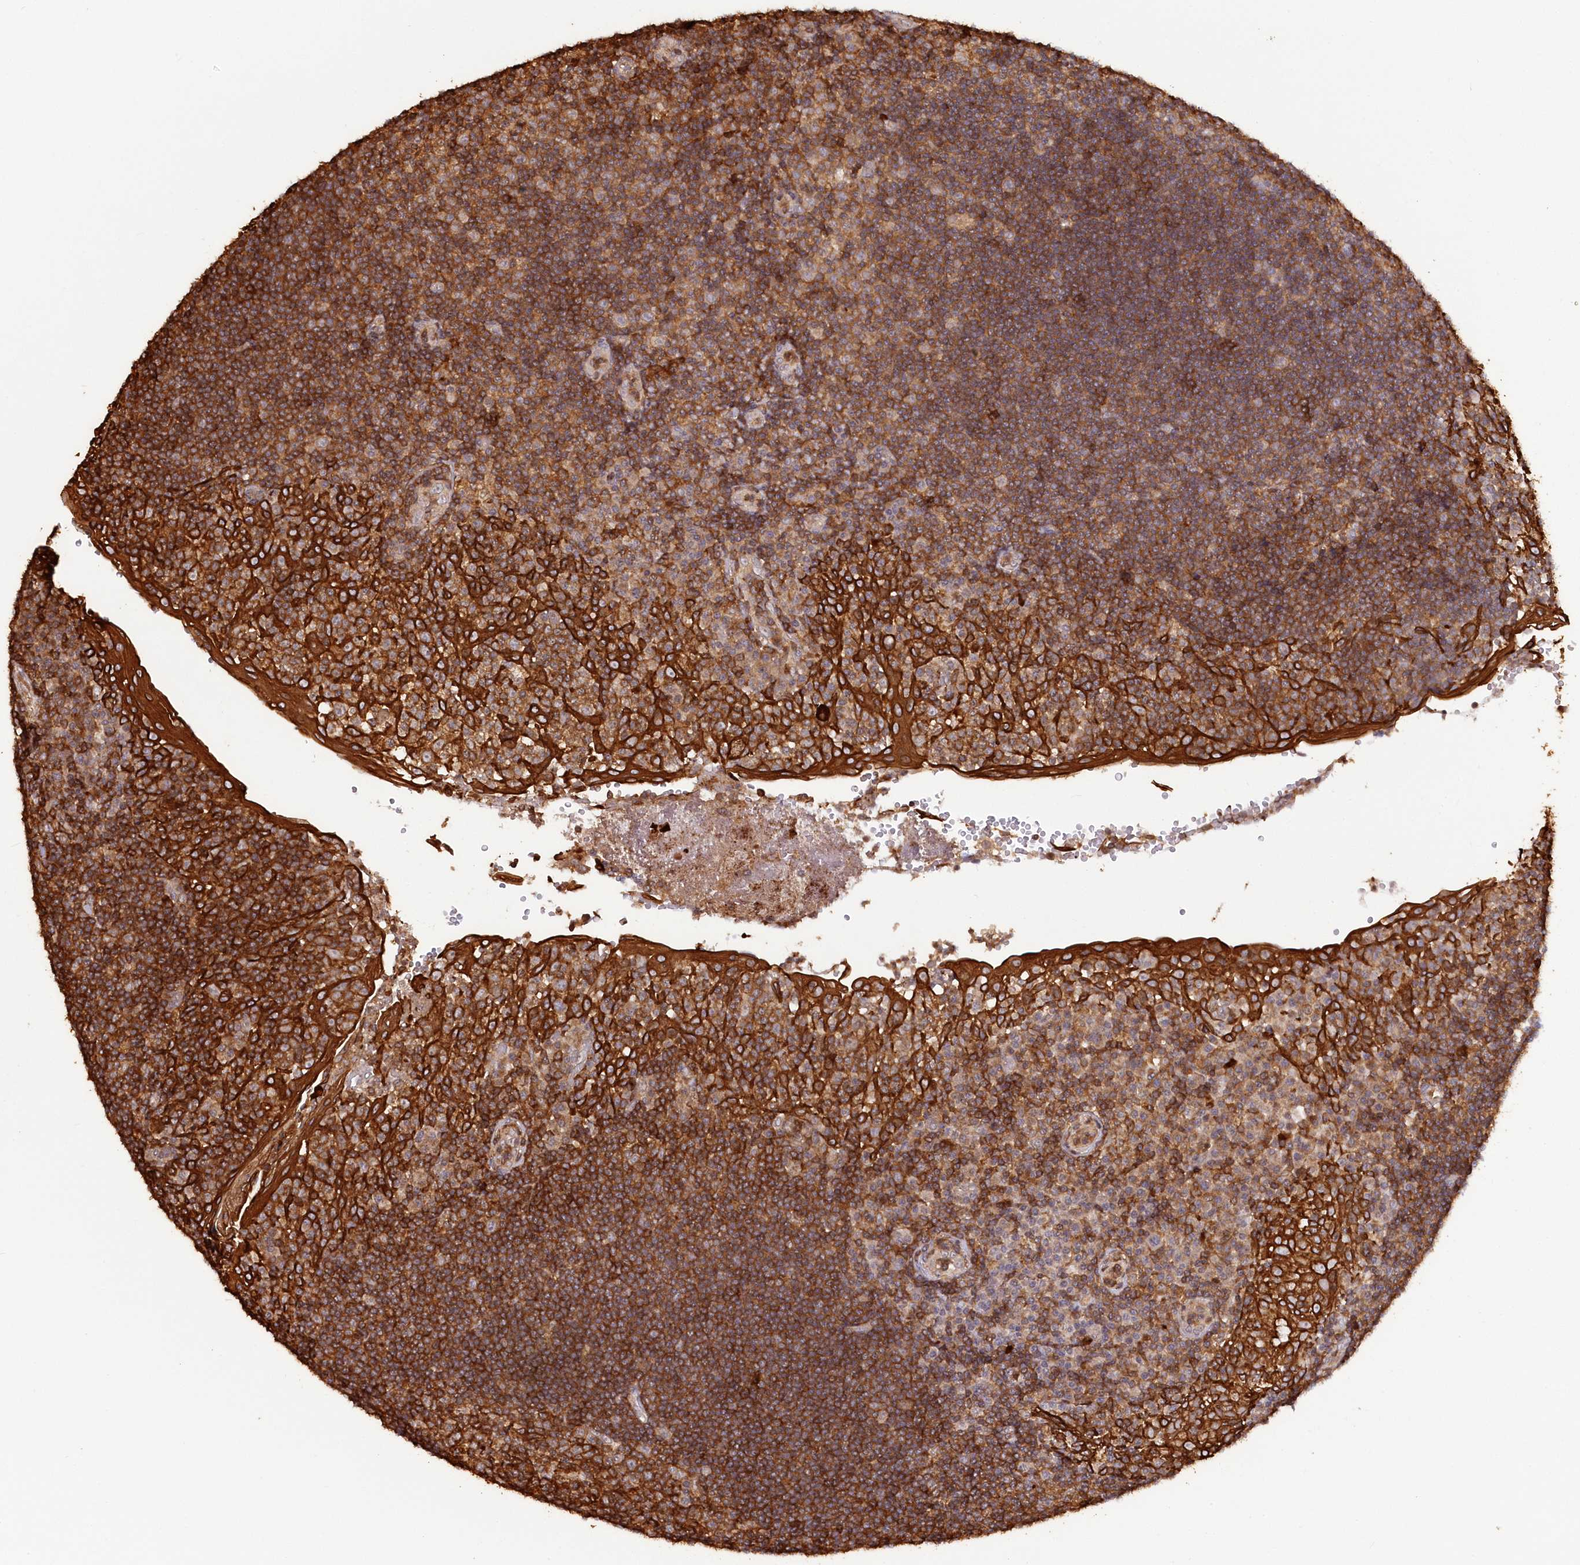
{"staining": {"intensity": "moderate", "quantity": ">75%", "location": "cytoplasmic/membranous"}, "tissue": "tonsil", "cell_type": "Germinal center cells", "image_type": "normal", "snomed": [{"axis": "morphology", "description": "Normal tissue, NOS"}, {"axis": "topography", "description": "Tonsil"}], "caption": "Protein staining by immunohistochemistry (IHC) exhibits moderate cytoplasmic/membranous expression in about >75% of germinal center cells in unremarkable tonsil.", "gene": "SNED1", "patient": {"sex": "female", "age": 40}}